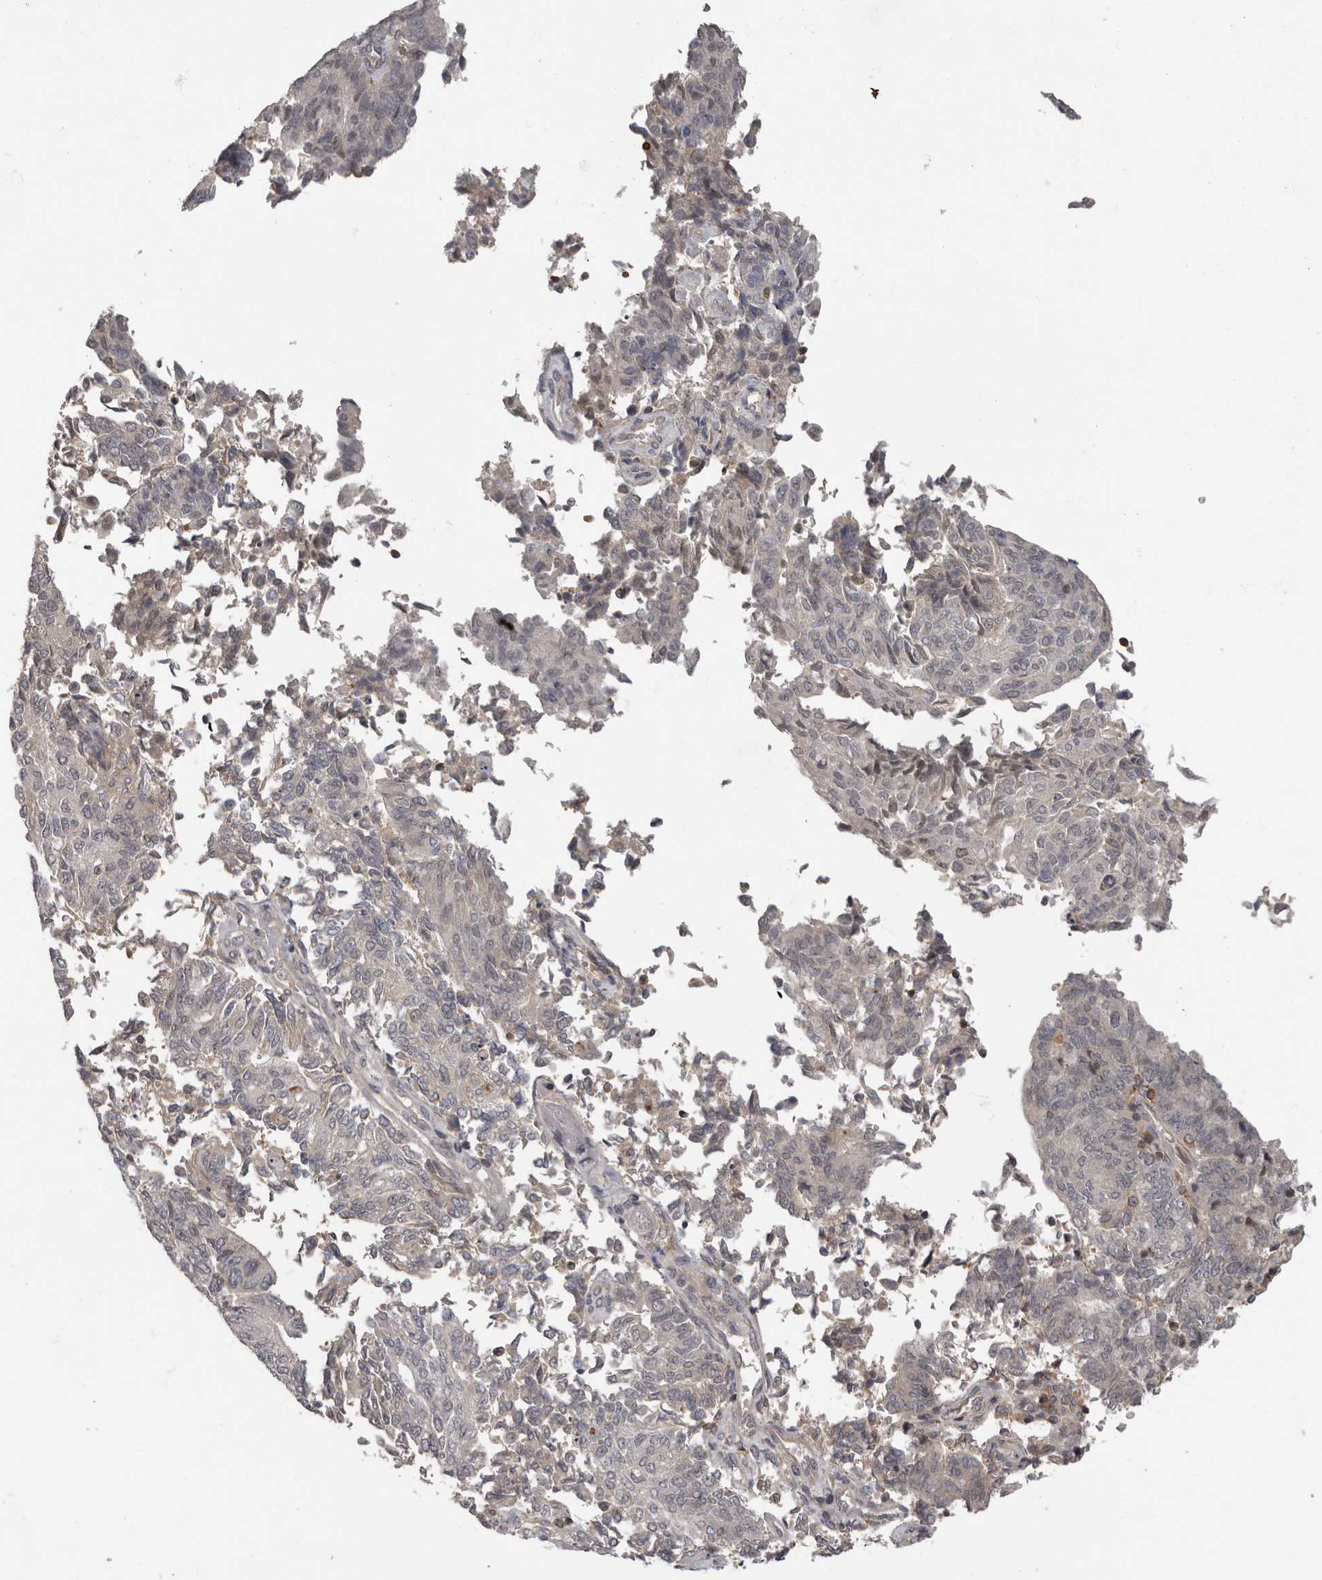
{"staining": {"intensity": "negative", "quantity": "none", "location": "none"}, "tissue": "endometrial cancer", "cell_type": "Tumor cells", "image_type": "cancer", "snomed": [{"axis": "morphology", "description": "Adenocarcinoma, NOS"}, {"axis": "topography", "description": "Endometrium"}], "caption": "Immunohistochemistry image of neoplastic tissue: human adenocarcinoma (endometrial) stained with DAB (3,3'-diaminobenzidine) reveals no significant protein staining in tumor cells.", "gene": "ANKRD44", "patient": {"sex": "female", "age": 80}}